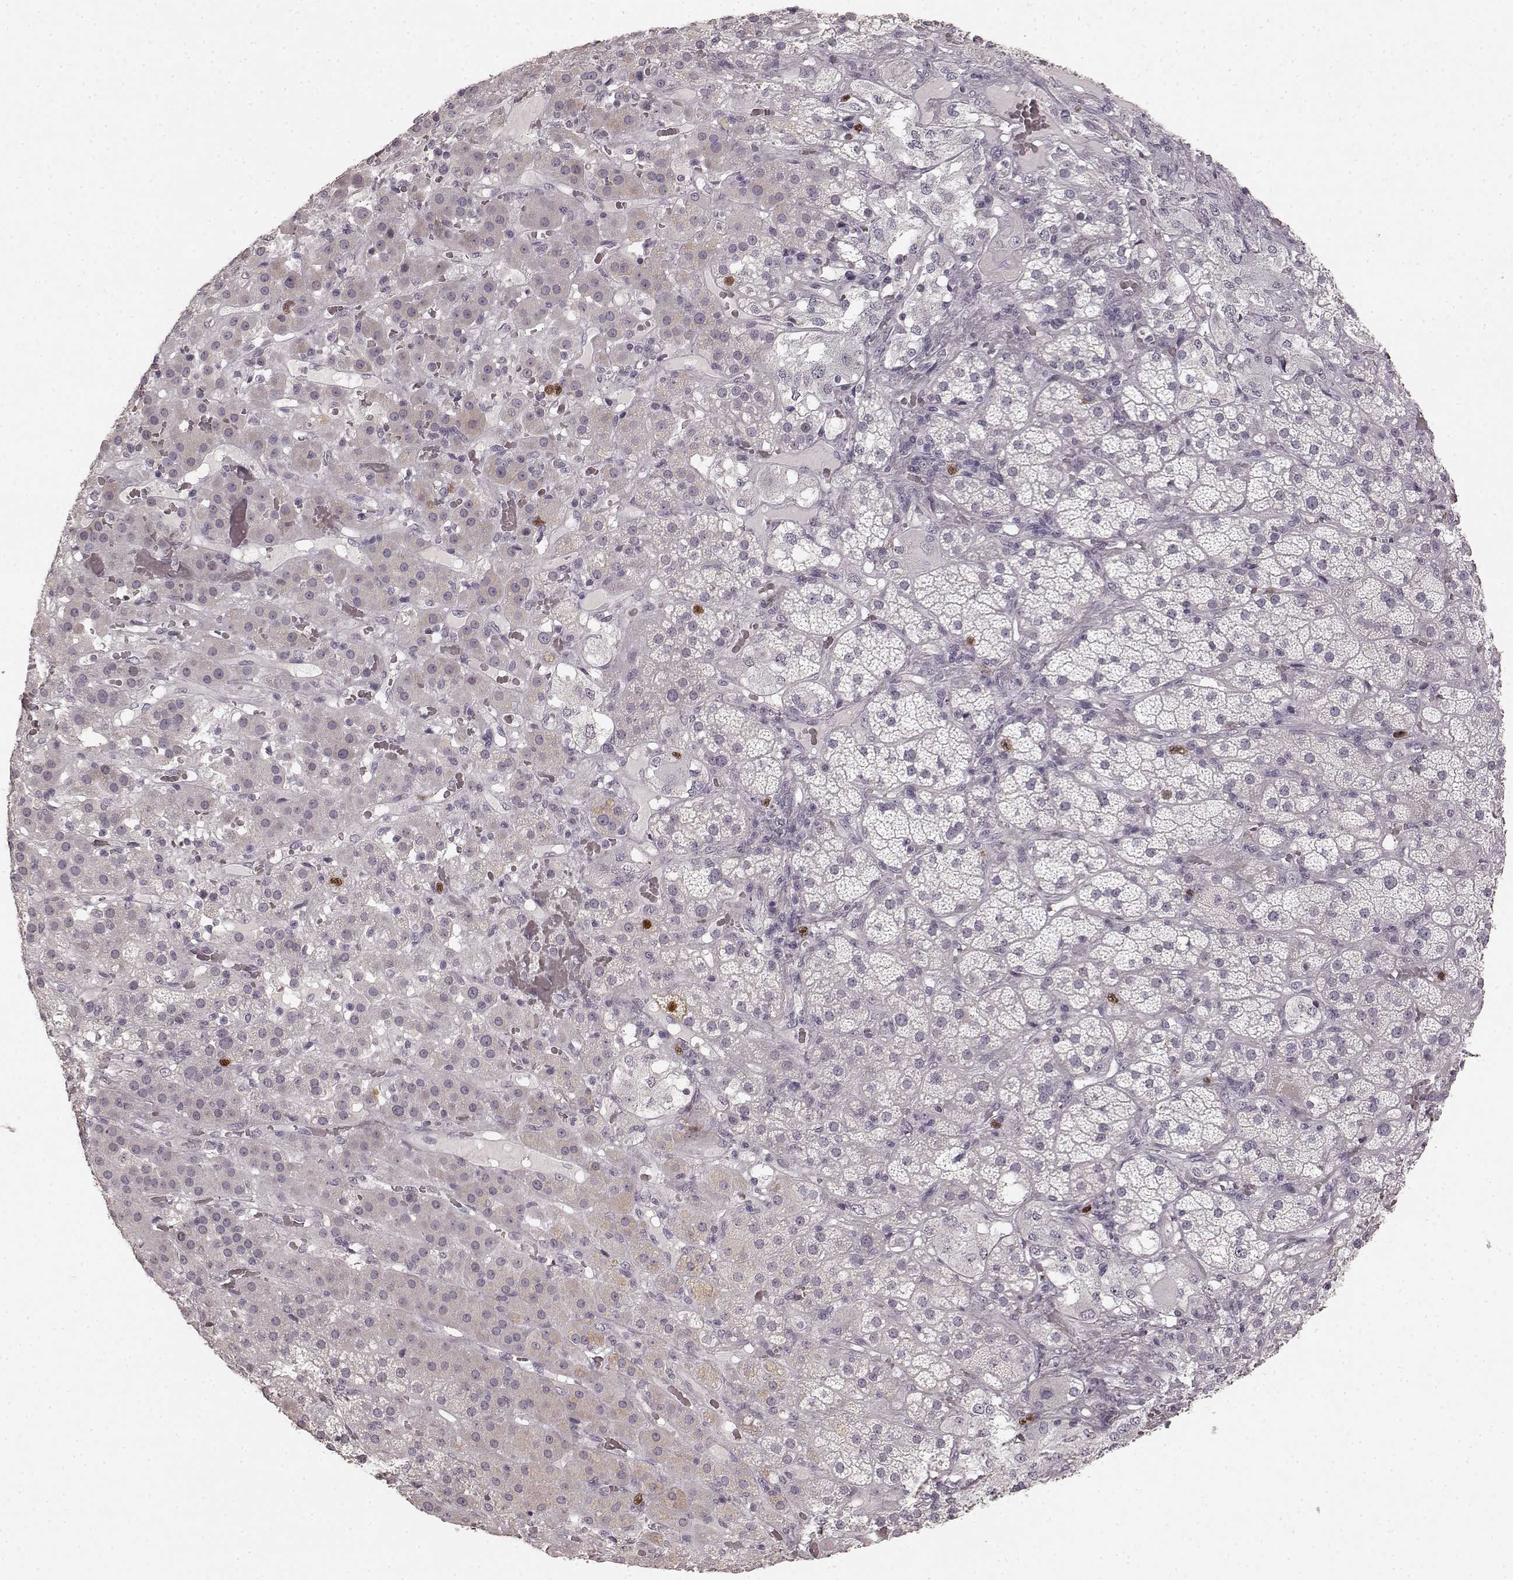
{"staining": {"intensity": "moderate", "quantity": "<25%", "location": "nuclear"}, "tissue": "adrenal gland", "cell_type": "Glandular cells", "image_type": "normal", "snomed": [{"axis": "morphology", "description": "Normal tissue, NOS"}, {"axis": "topography", "description": "Adrenal gland"}], "caption": "Immunohistochemistry (IHC) staining of unremarkable adrenal gland, which displays low levels of moderate nuclear staining in approximately <25% of glandular cells indicating moderate nuclear protein positivity. The staining was performed using DAB (3,3'-diaminobenzidine) (brown) for protein detection and nuclei were counterstained in hematoxylin (blue).", "gene": "CCNA2", "patient": {"sex": "male", "age": 57}}